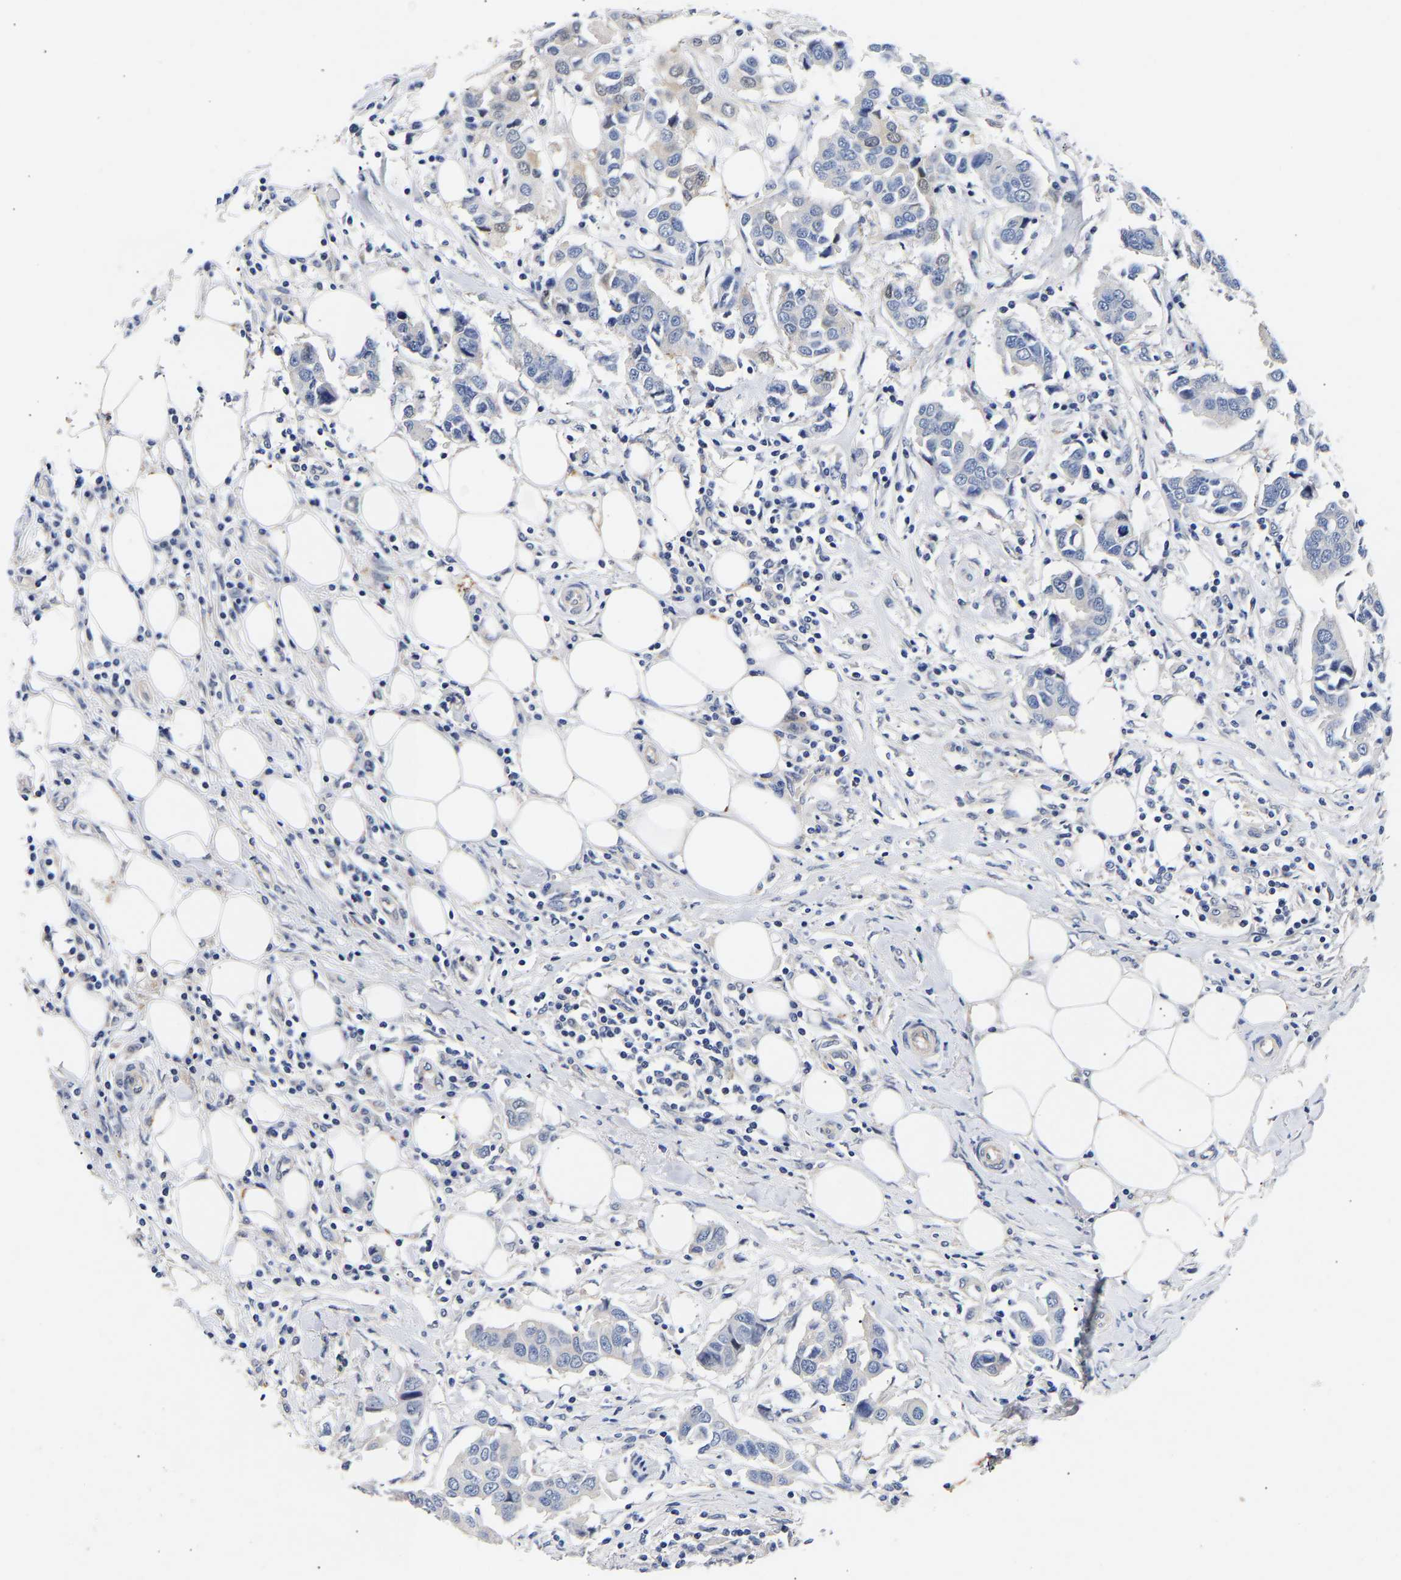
{"staining": {"intensity": "negative", "quantity": "none", "location": "none"}, "tissue": "breast cancer", "cell_type": "Tumor cells", "image_type": "cancer", "snomed": [{"axis": "morphology", "description": "Duct carcinoma"}, {"axis": "topography", "description": "Breast"}], "caption": "Tumor cells are negative for brown protein staining in invasive ductal carcinoma (breast).", "gene": "CCDC6", "patient": {"sex": "female", "age": 80}}